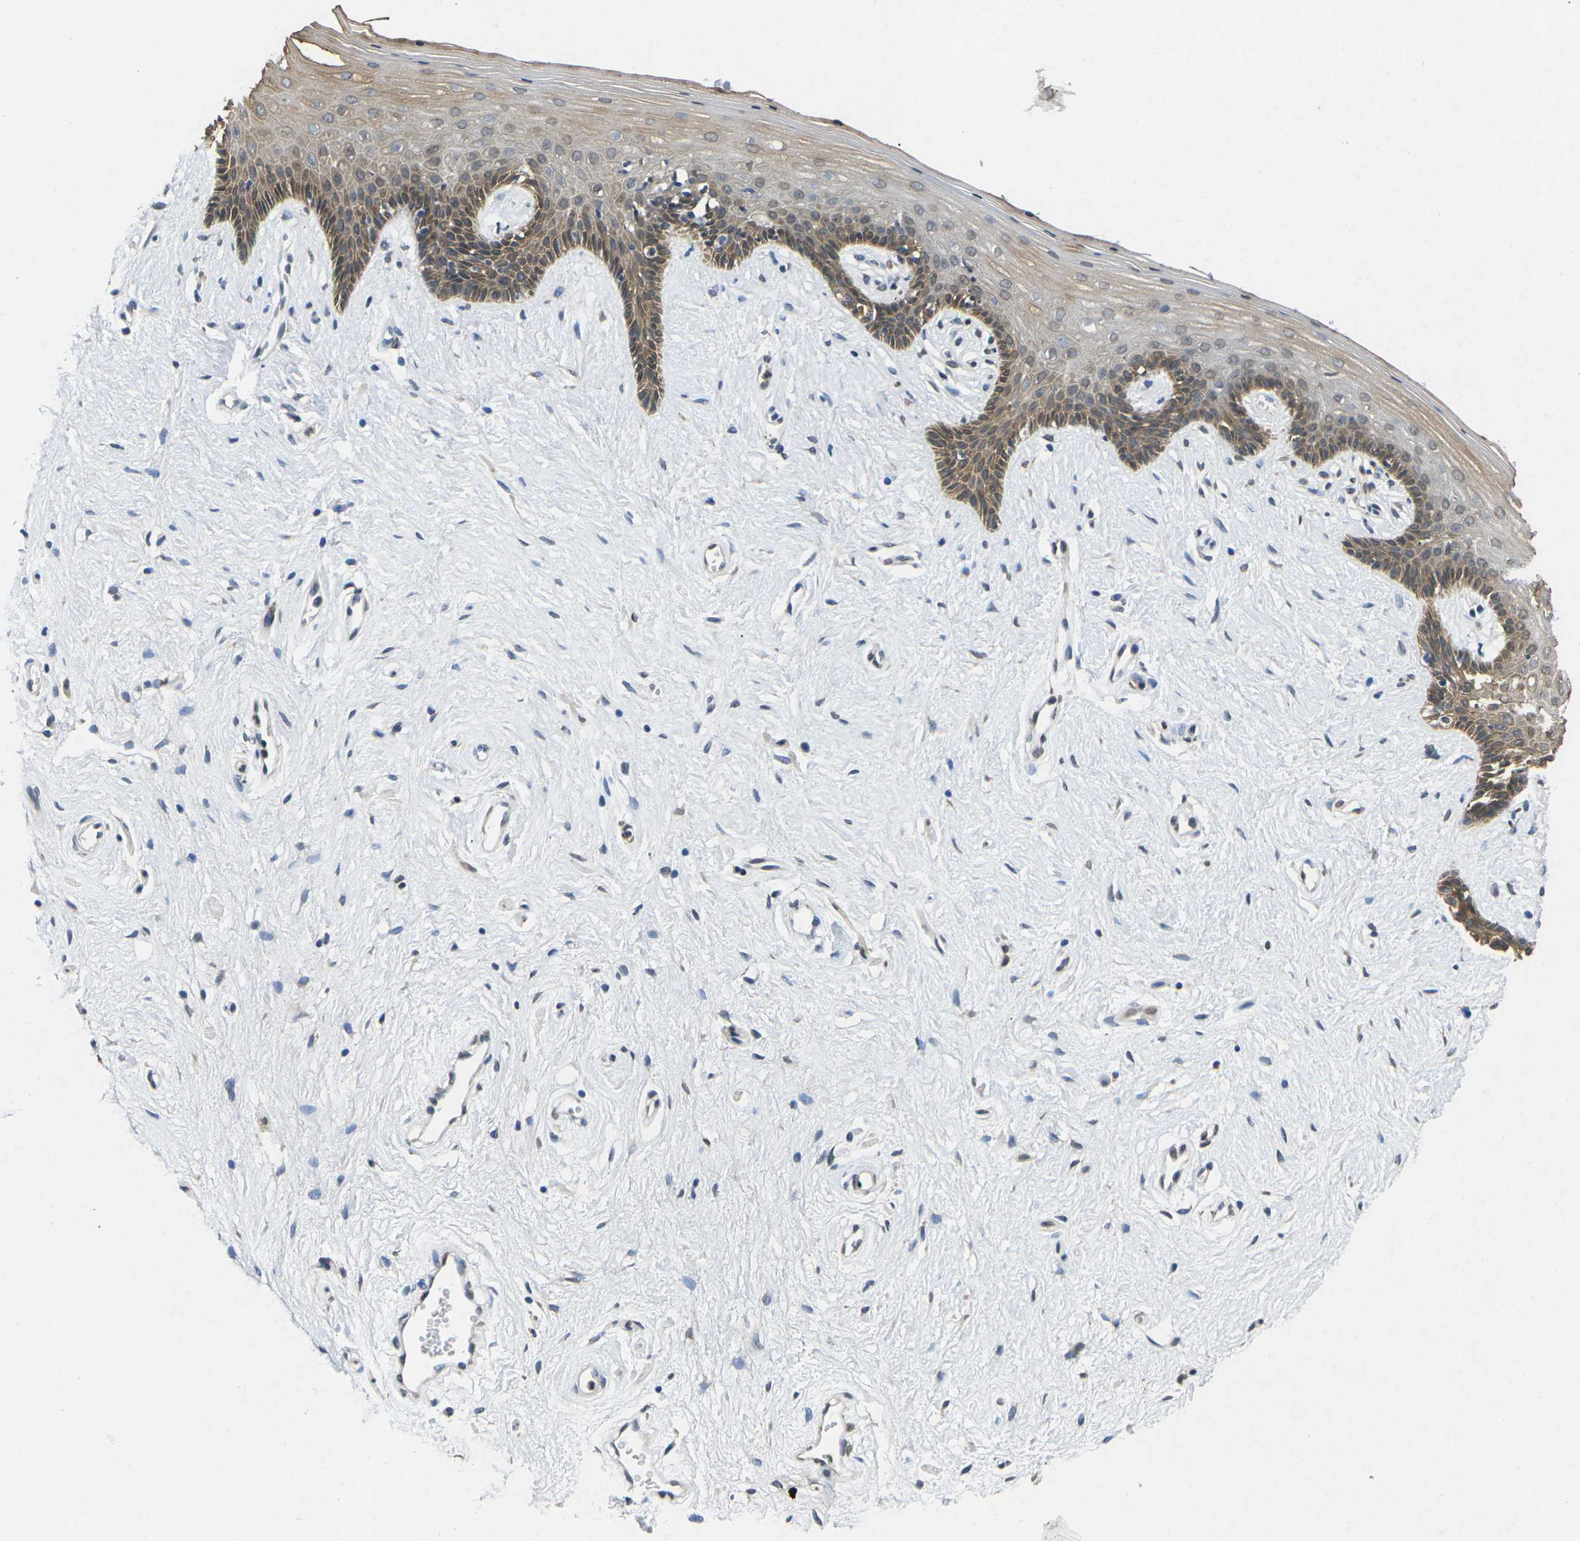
{"staining": {"intensity": "moderate", "quantity": "25%-75%", "location": "cytoplasmic/membranous"}, "tissue": "vagina", "cell_type": "Squamous epithelial cells", "image_type": "normal", "snomed": [{"axis": "morphology", "description": "Normal tissue, NOS"}, {"axis": "topography", "description": "Vagina"}], "caption": "This micrograph demonstrates immunohistochemistry staining of normal human vagina, with medium moderate cytoplasmic/membranous positivity in approximately 25%-75% of squamous epithelial cells.", "gene": "SCNN1B", "patient": {"sex": "female", "age": 44}}